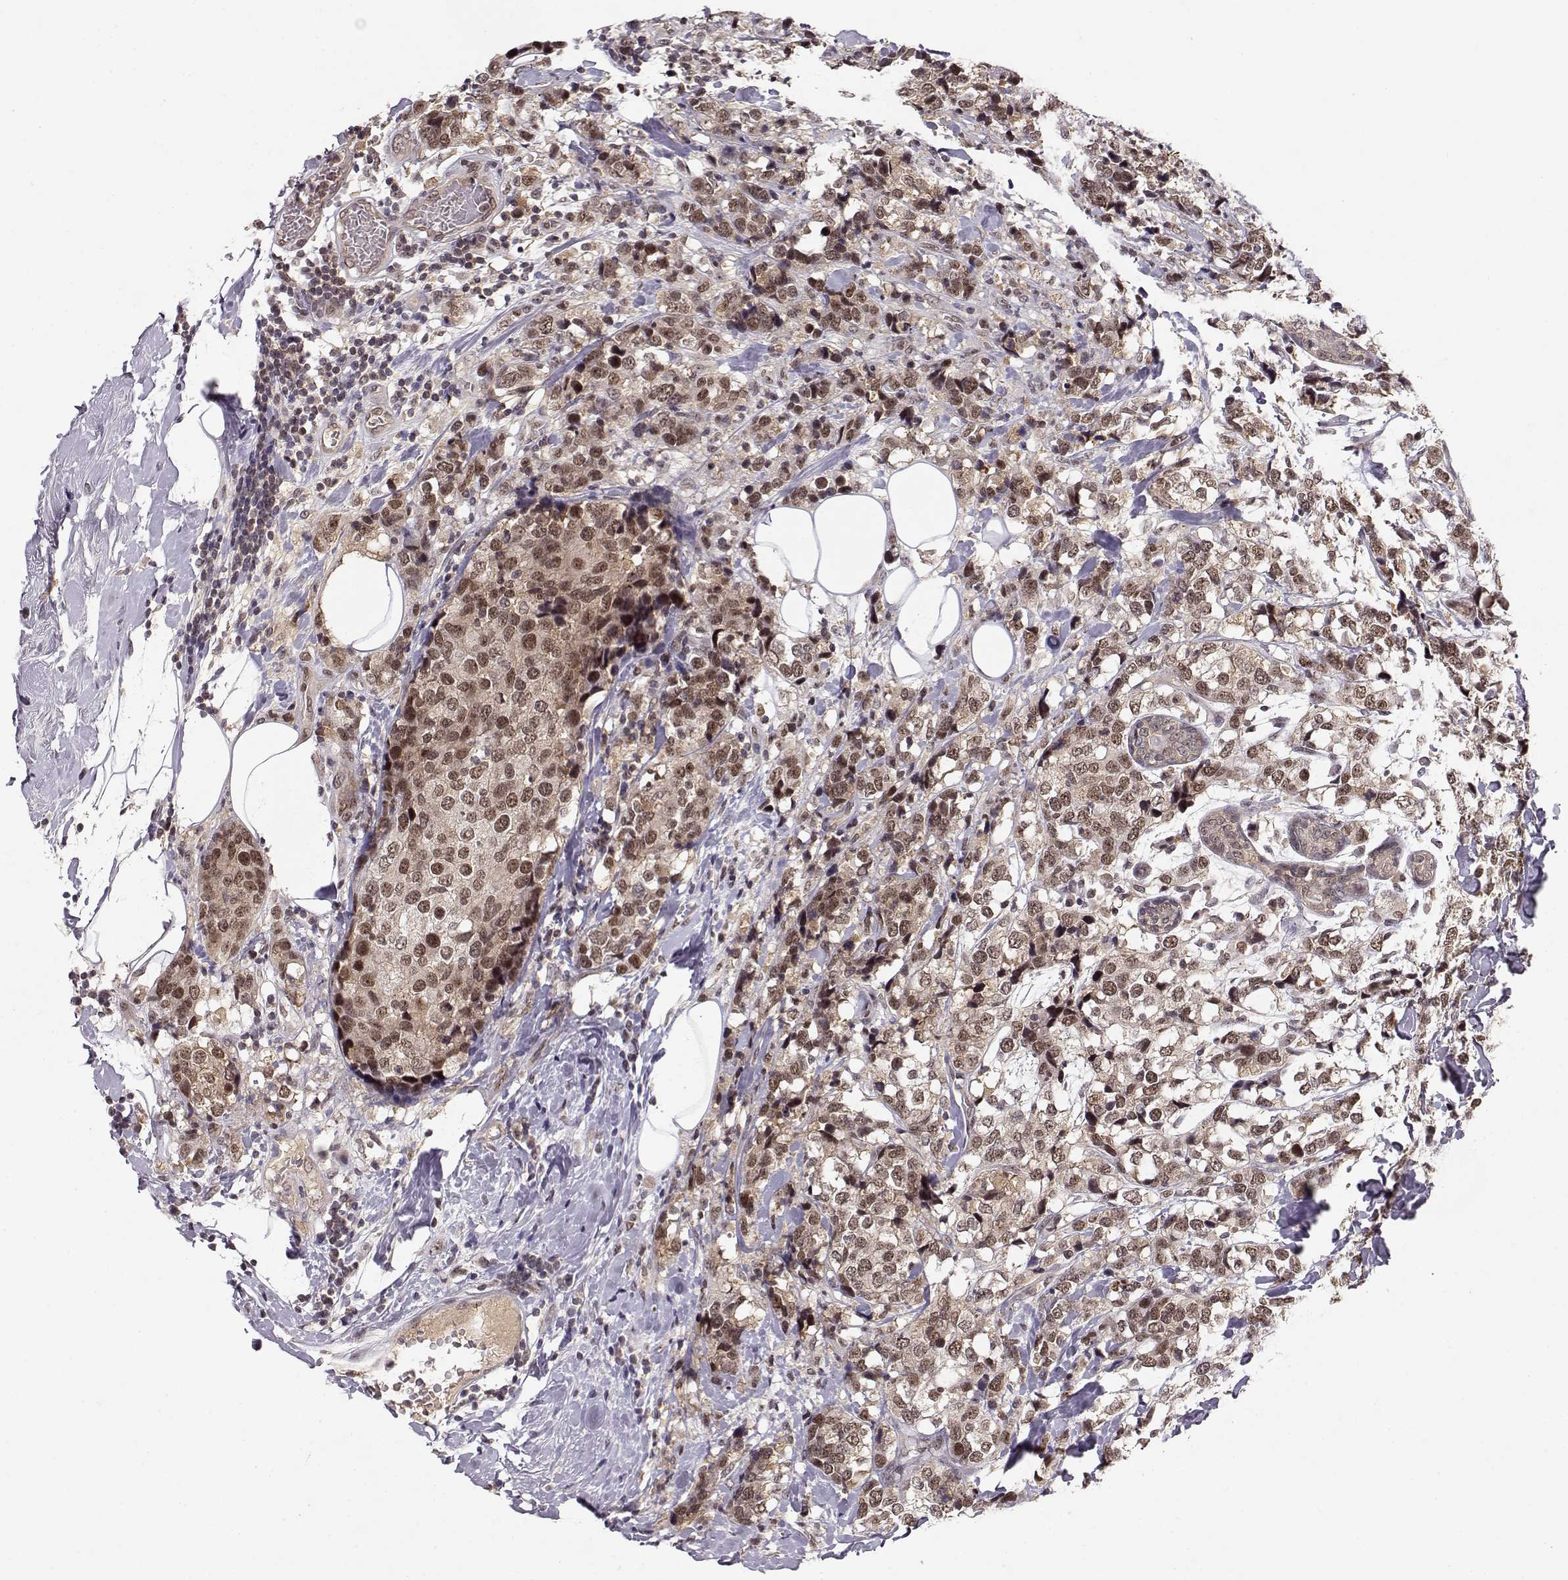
{"staining": {"intensity": "moderate", "quantity": ">75%", "location": "cytoplasmic/membranous,nuclear"}, "tissue": "breast cancer", "cell_type": "Tumor cells", "image_type": "cancer", "snomed": [{"axis": "morphology", "description": "Lobular carcinoma"}, {"axis": "topography", "description": "Breast"}], "caption": "Protein expression analysis of breast cancer displays moderate cytoplasmic/membranous and nuclear staining in about >75% of tumor cells. The staining is performed using DAB brown chromogen to label protein expression. The nuclei are counter-stained blue using hematoxylin.", "gene": "CSNK2A1", "patient": {"sex": "female", "age": 59}}